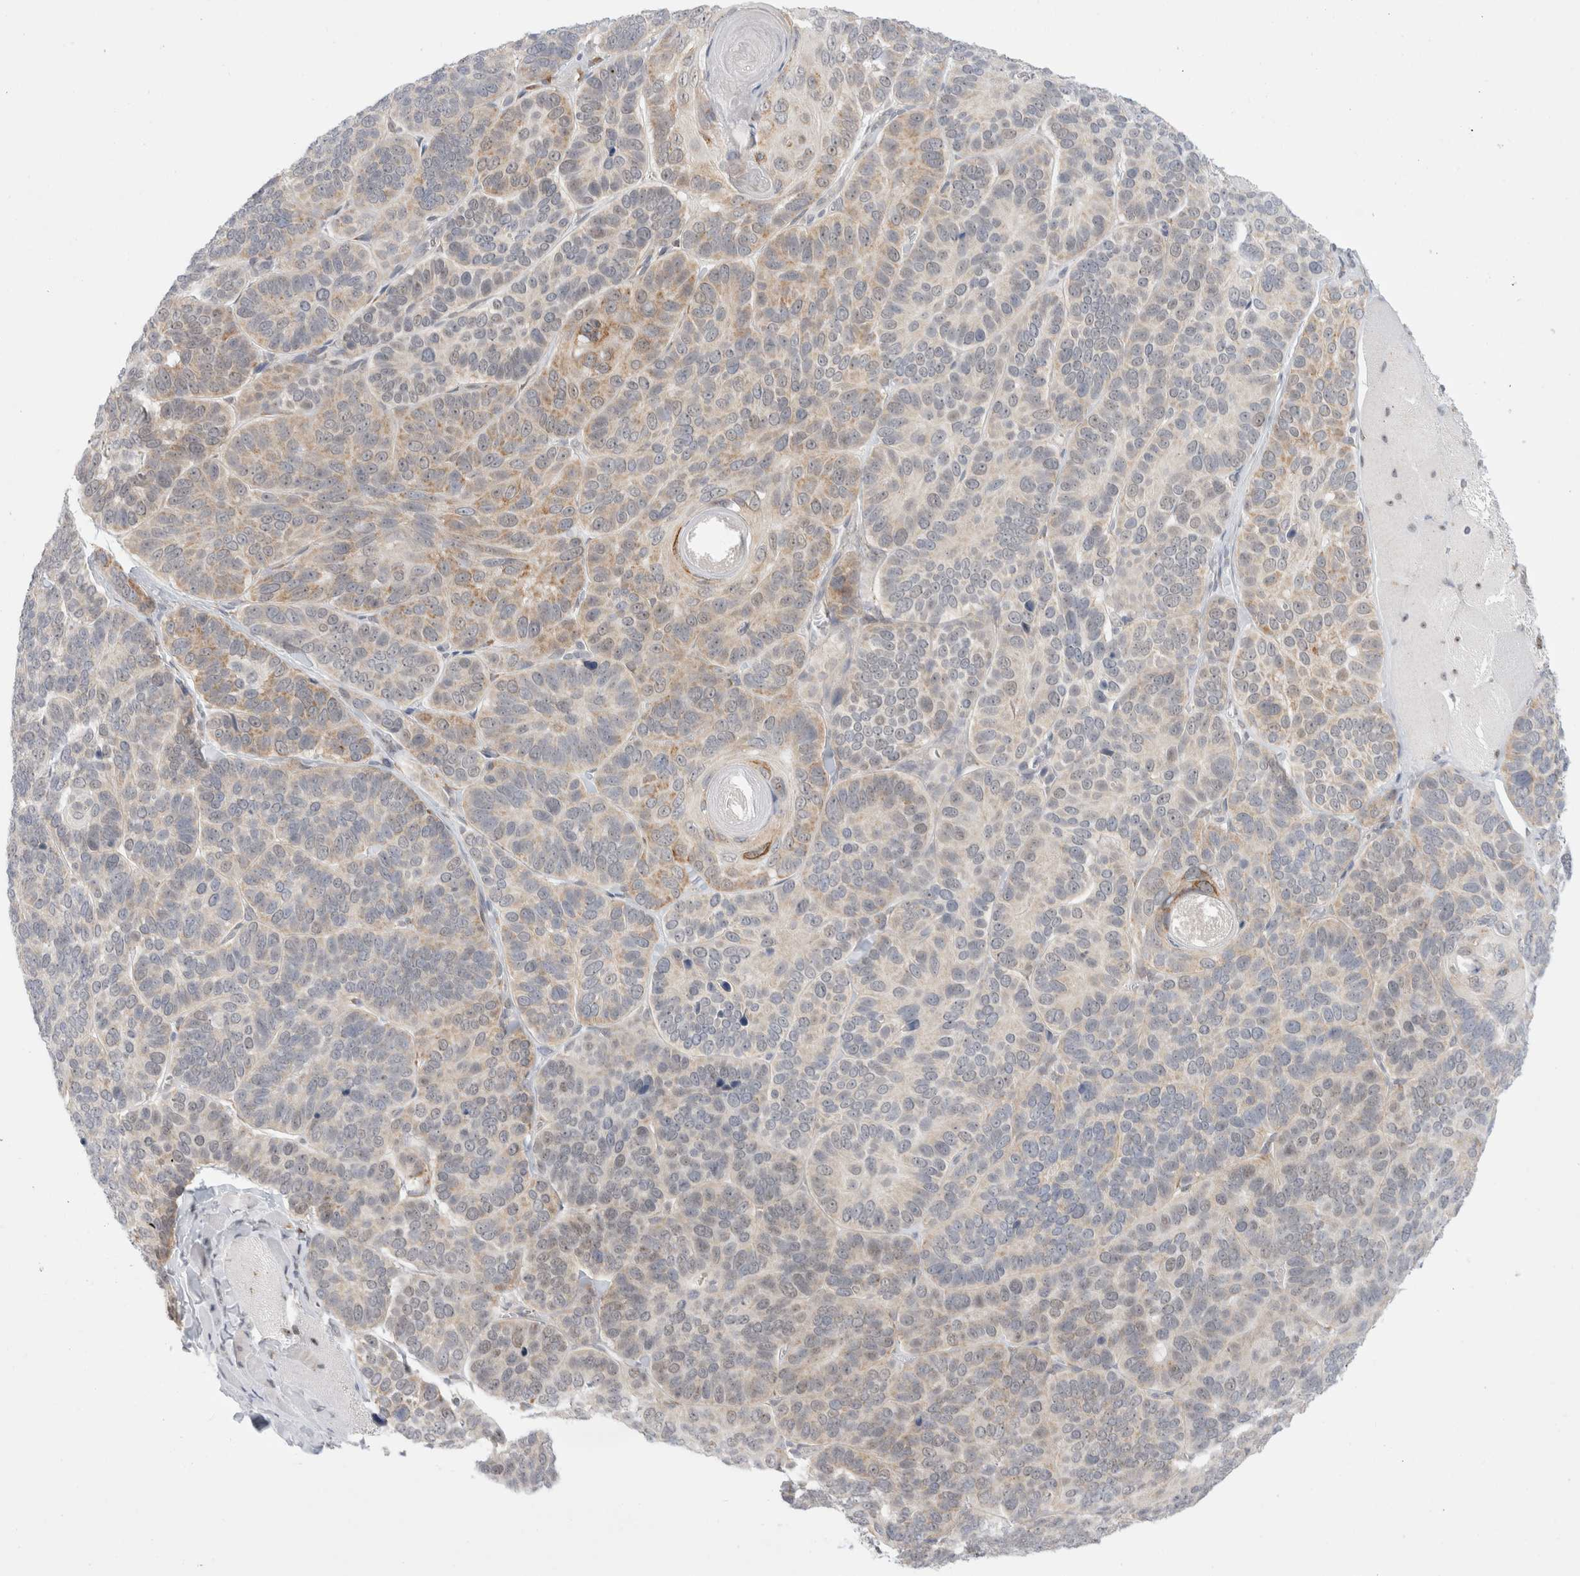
{"staining": {"intensity": "weak", "quantity": "25%-75%", "location": "cytoplasmic/membranous"}, "tissue": "skin cancer", "cell_type": "Tumor cells", "image_type": "cancer", "snomed": [{"axis": "morphology", "description": "Basal cell carcinoma"}, {"axis": "topography", "description": "Skin"}], "caption": "Weak cytoplasmic/membranous expression is identified in approximately 25%-75% of tumor cells in skin cancer. (brown staining indicates protein expression, while blue staining denotes nuclei).", "gene": "TRMT1L", "patient": {"sex": "male", "age": 62}}